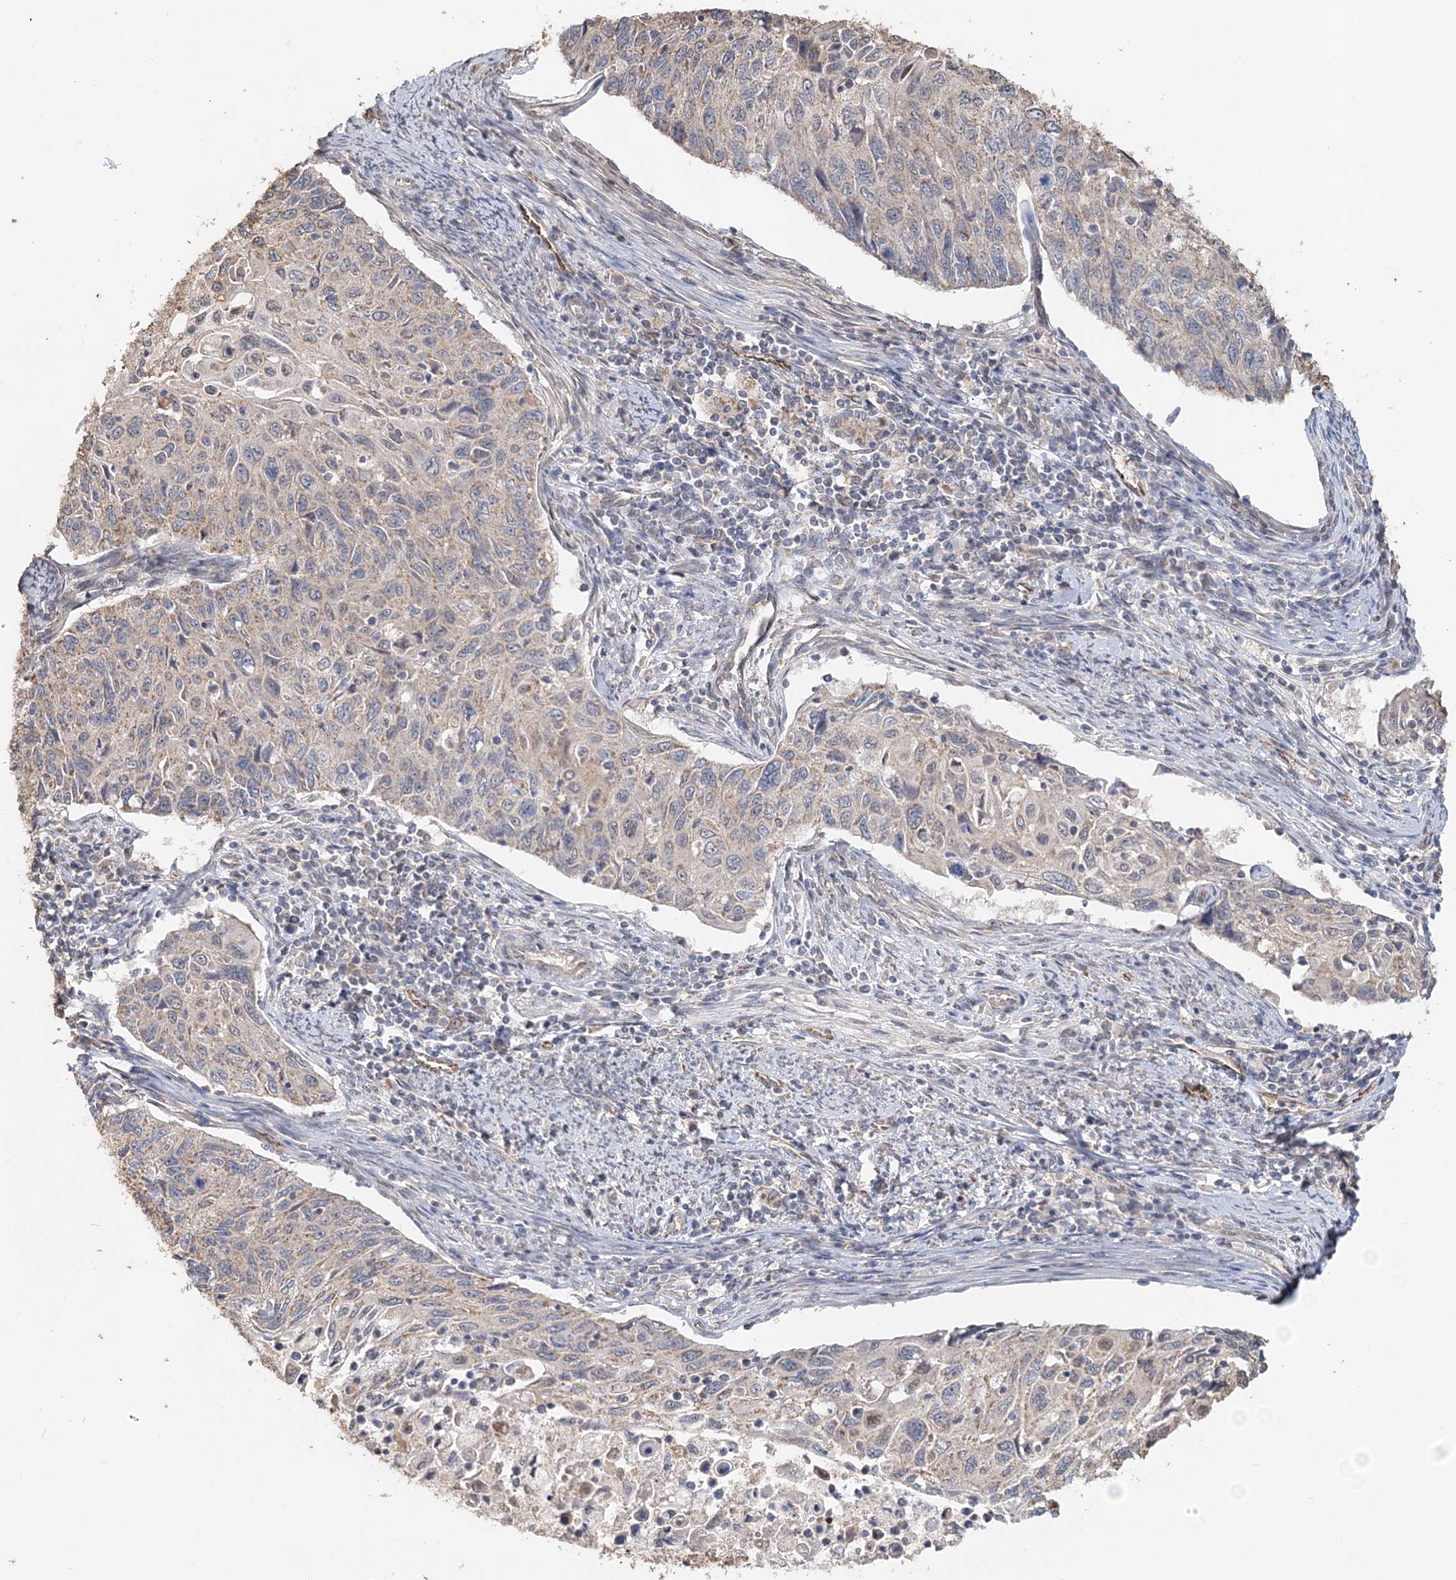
{"staining": {"intensity": "weak", "quantity": "<25%", "location": "cytoplasmic/membranous"}, "tissue": "cervical cancer", "cell_type": "Tumor cells", "image_type": "cancer", "snomed": [{"axis": "morphology", "description": "Squamous cell carcinoma, NOS"}, {"axis": "topography", "description": "Cervix"}], "caption": "Tumor cells show no significant positivity in squamous cell carcinoma (cervical). Nuclei are stained in blue.", "gene": "FBXO38", "patient": {"sex": "female", "age": 70}}